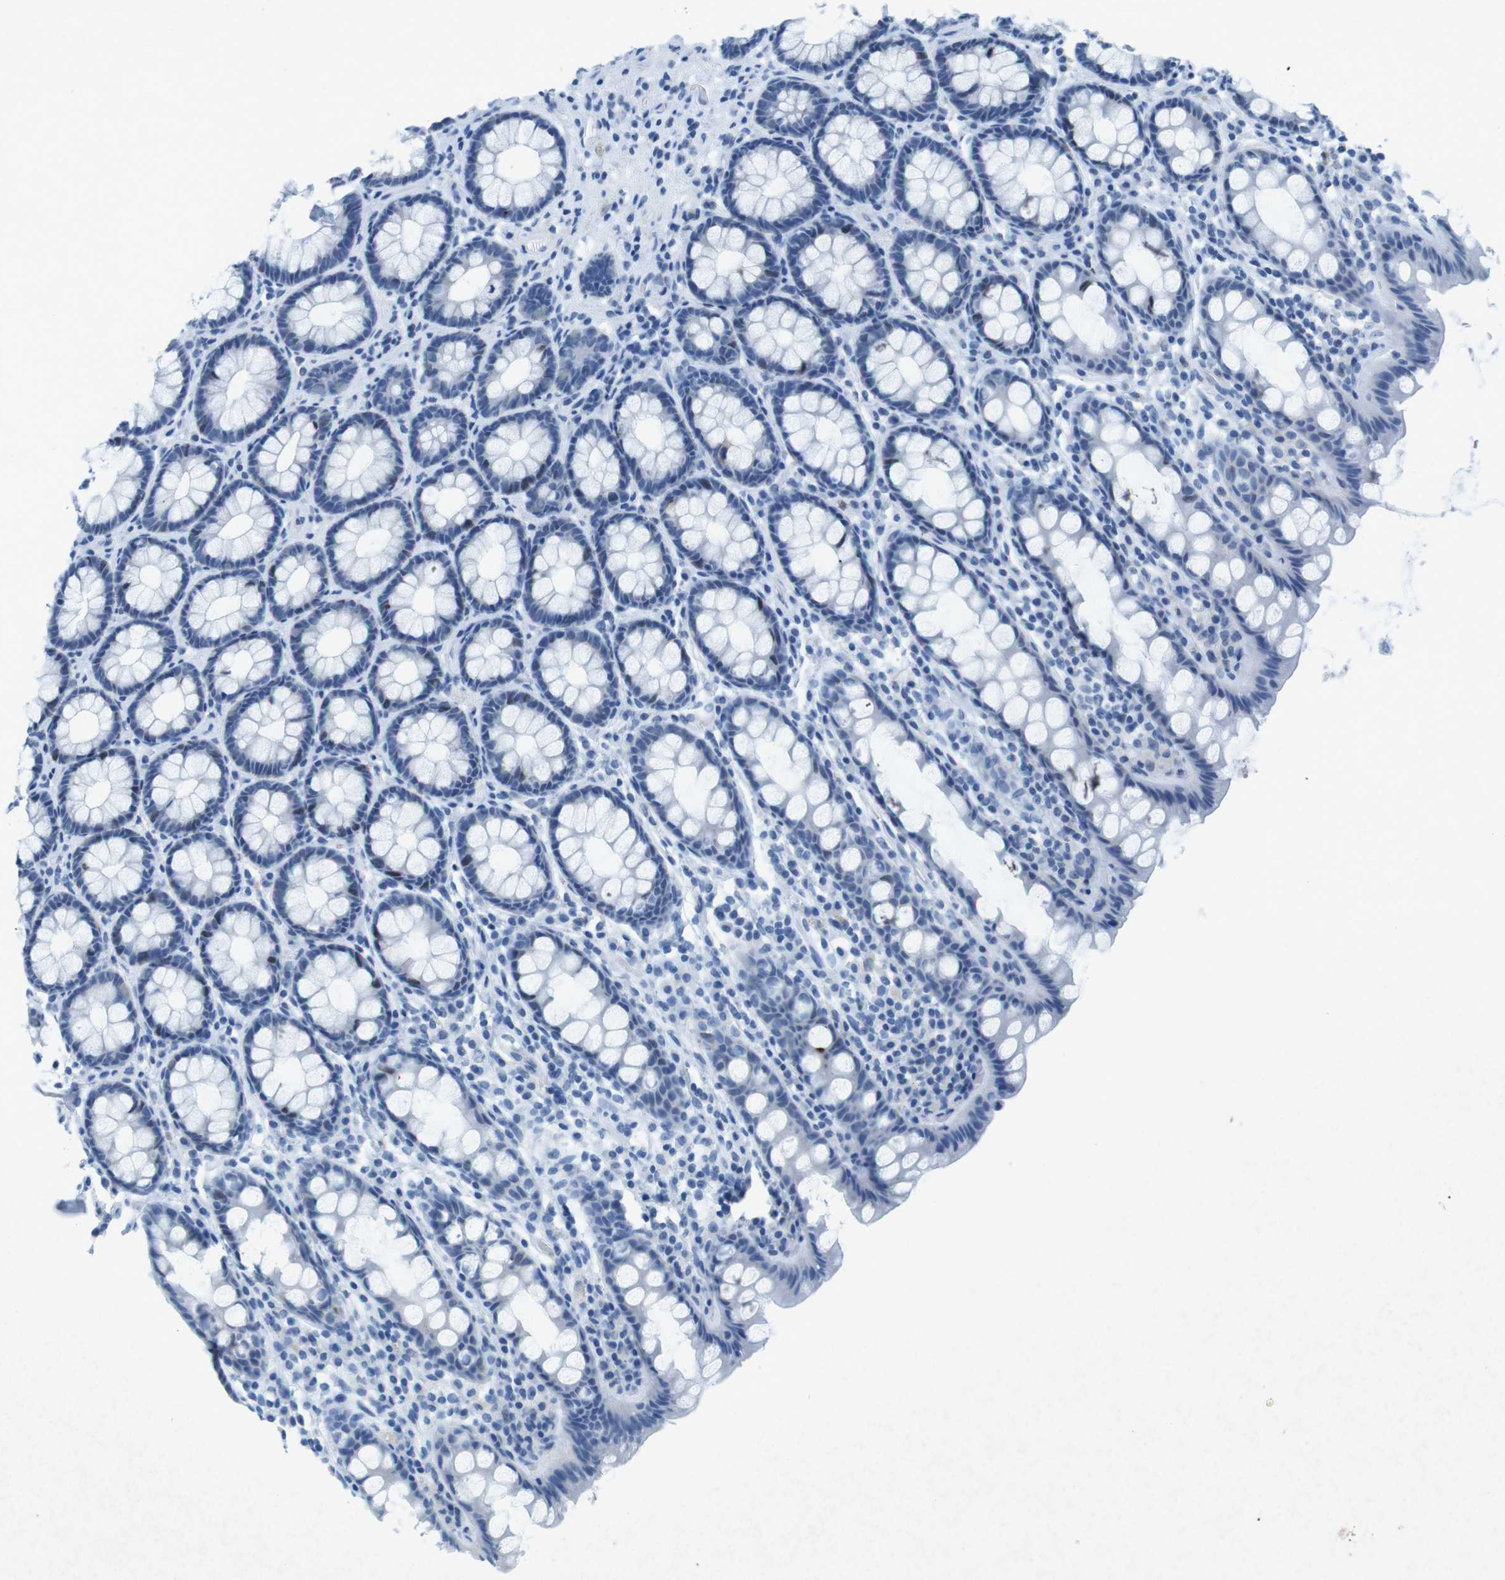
{"staining": {"intensity": "negative", "quantity": "none", "location": "none"}, "tissue": "rectum", "cell_type": "Glandular cells", "image_type": "normal", "snomed": [{"axis": "morphology", "description": "Normal tissue, NOS"}, {"axis": "topography", "description": "Rectum"}], "caption": "This is a image of immunohistochemistry staining of unremarkable rectum, which shows no positivity in glandular cells.", "gene": "CTAG1B", "patient": {"sex": "male", "age": 92}}